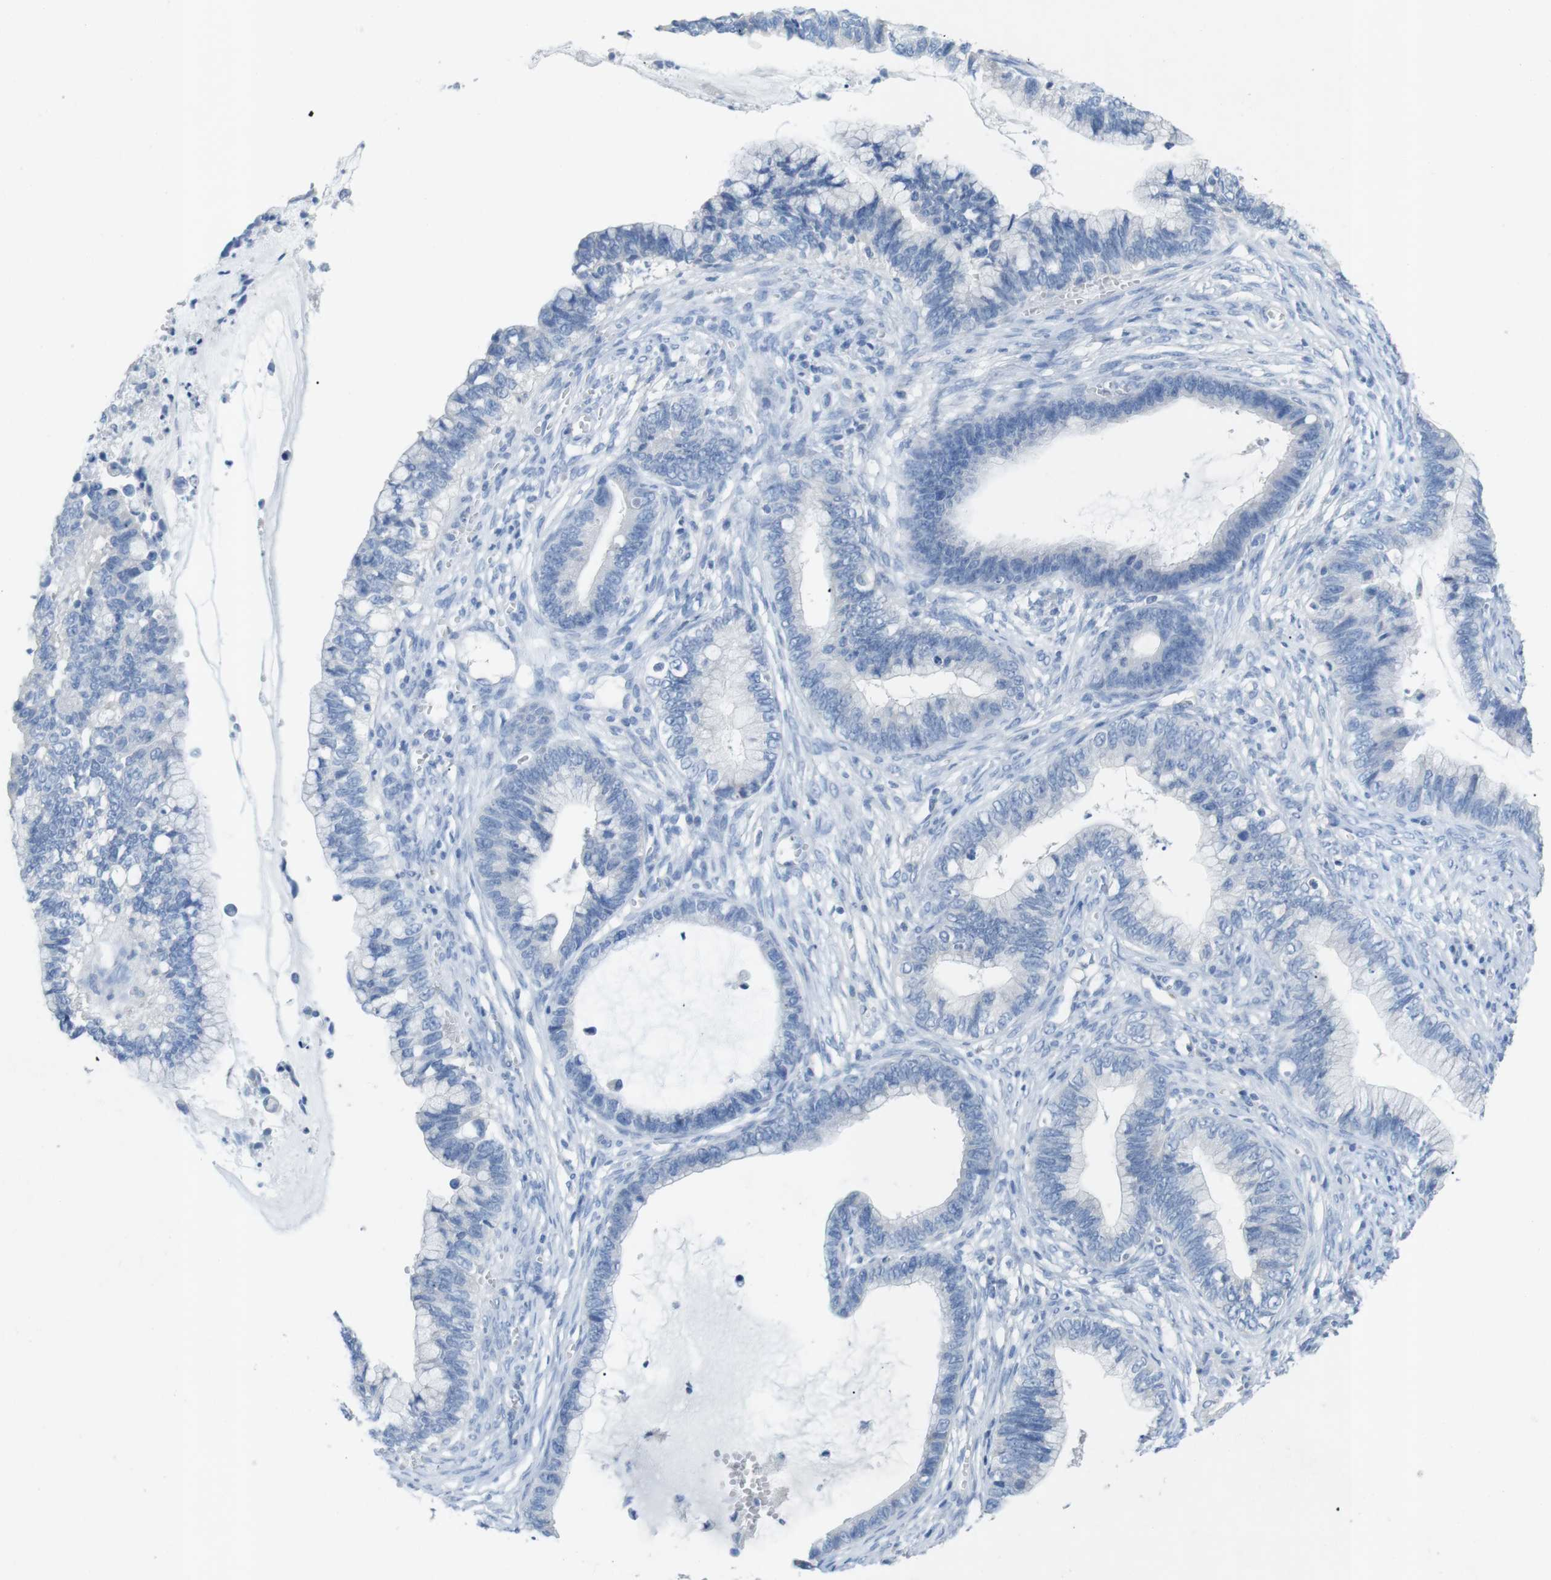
{"staining": {"intensity": "negative", "quantity": "none", "location": "none"}, "tissue": "cervical cancer", "cell_type": "Tumor cells", "image_type": "cancer", "snomed": [{"axis": "morphology", "description": "Adenocarcinoma, NOS"}, {"axis": "topography", "description": "Cervix"}], "caption": "The immunohistochemistry (IHC) photomicrograph has no significant positivity in tumor cells of cervical adenocarcinoma tissue. (Immunohistochemistry (ihc), brightfield microscopy, high magnification).", "gene": "SALL4", "patient": {"sex": "female", "age": 44}}